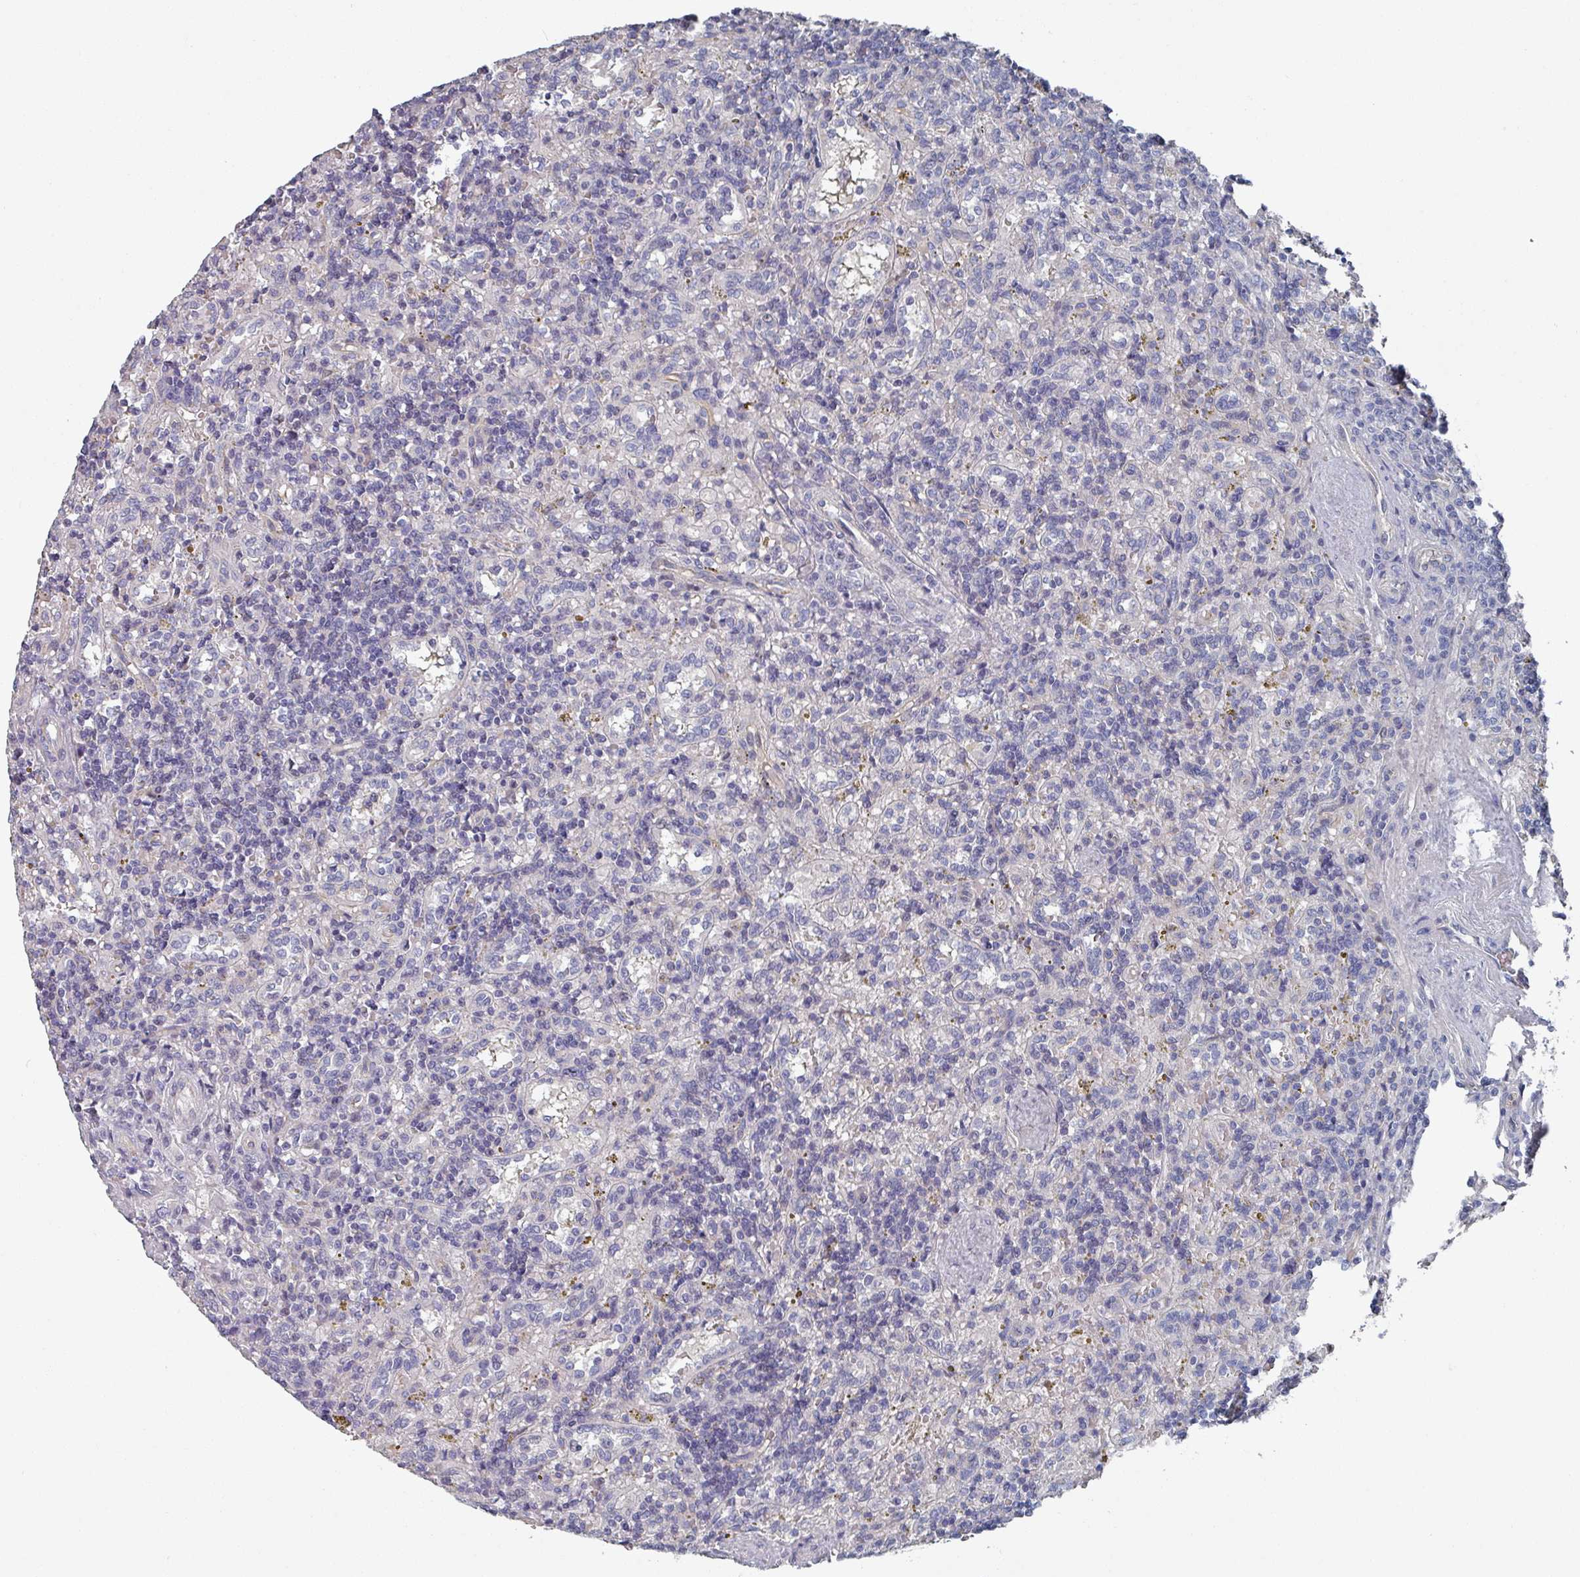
{"staining": {"intensity": "negative", "quantity": "none", "location": "none"}, "tissue": "lymphoma", "cell_type": "Tumor cells", "image_type": "cancer", "snomed": [{"axis": "morphology", "description": "Malignant lymphoma, non-Hodgkin's type, Low grade"}, {"axis": "topography", "description": "Spleen"}], "caption": "A photomicrograph of human lymphoma is negative for staining in tumor cells.", "gene": "EFL1", "patient": {"sex": "male", "age": 67}}